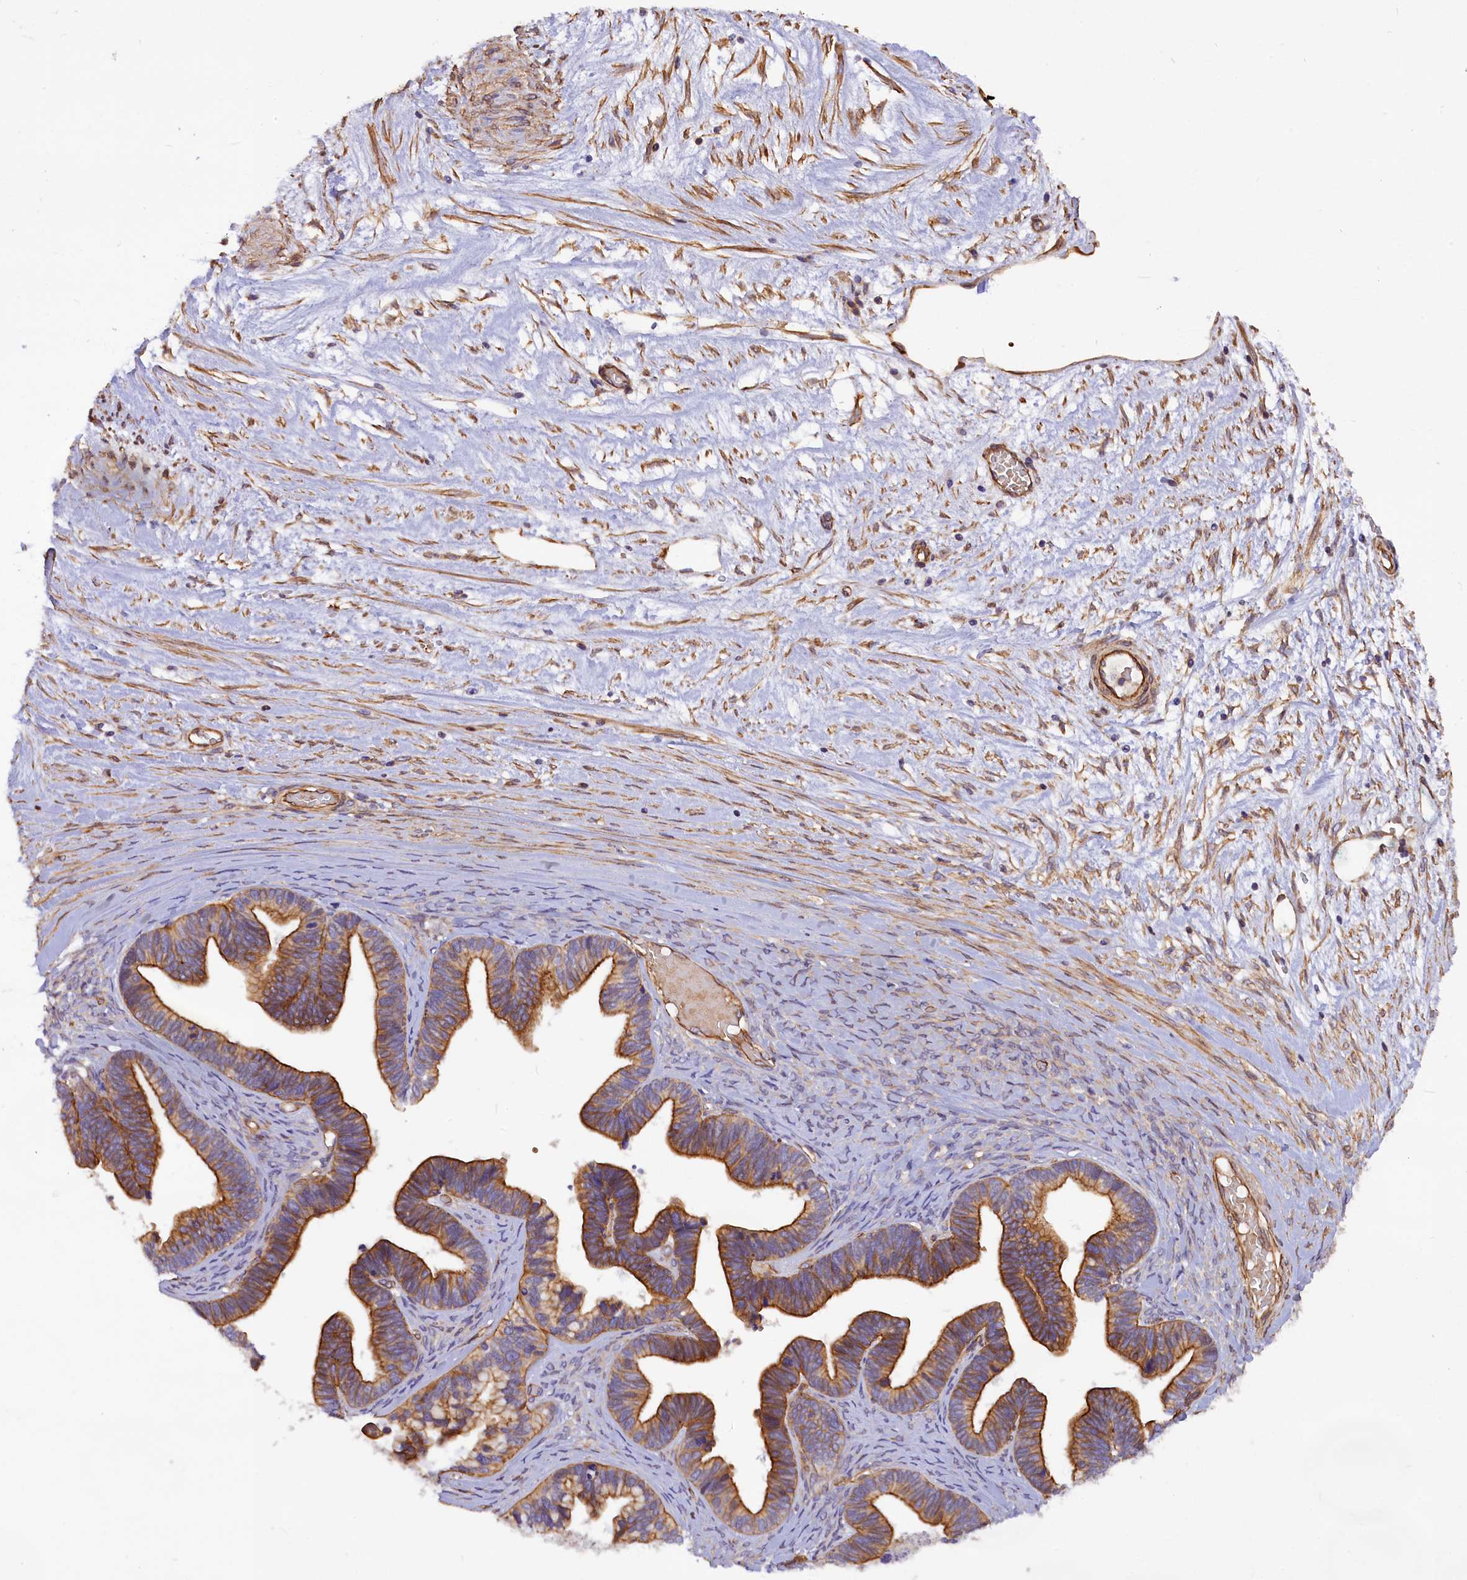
{"staining": {"intensity": "moderate", "quantity": ">75%", "location": "cytoplasmic/membranous"}, "tissue": "ovarian cancer", "cell_type": "Tumor cells", "image_type": "cancer", "snomed": [{"axis": "morphology", "description": "Cystadenocarcinoma, serous, NOS"}, {"axis": "topography", "description": "Ovary"}], "caption": "Immunohistochemistry (IHC) (DAB (3,3'-diaminobenzidine)) staining of ovarian cancer (serous cystadenocarcinoma) displays moderate cytoplasmic/membranous protein staining in approximately >75% of tumor cells.", "gene": "MED20", "patient": {"sex": "female", "age": 56}}